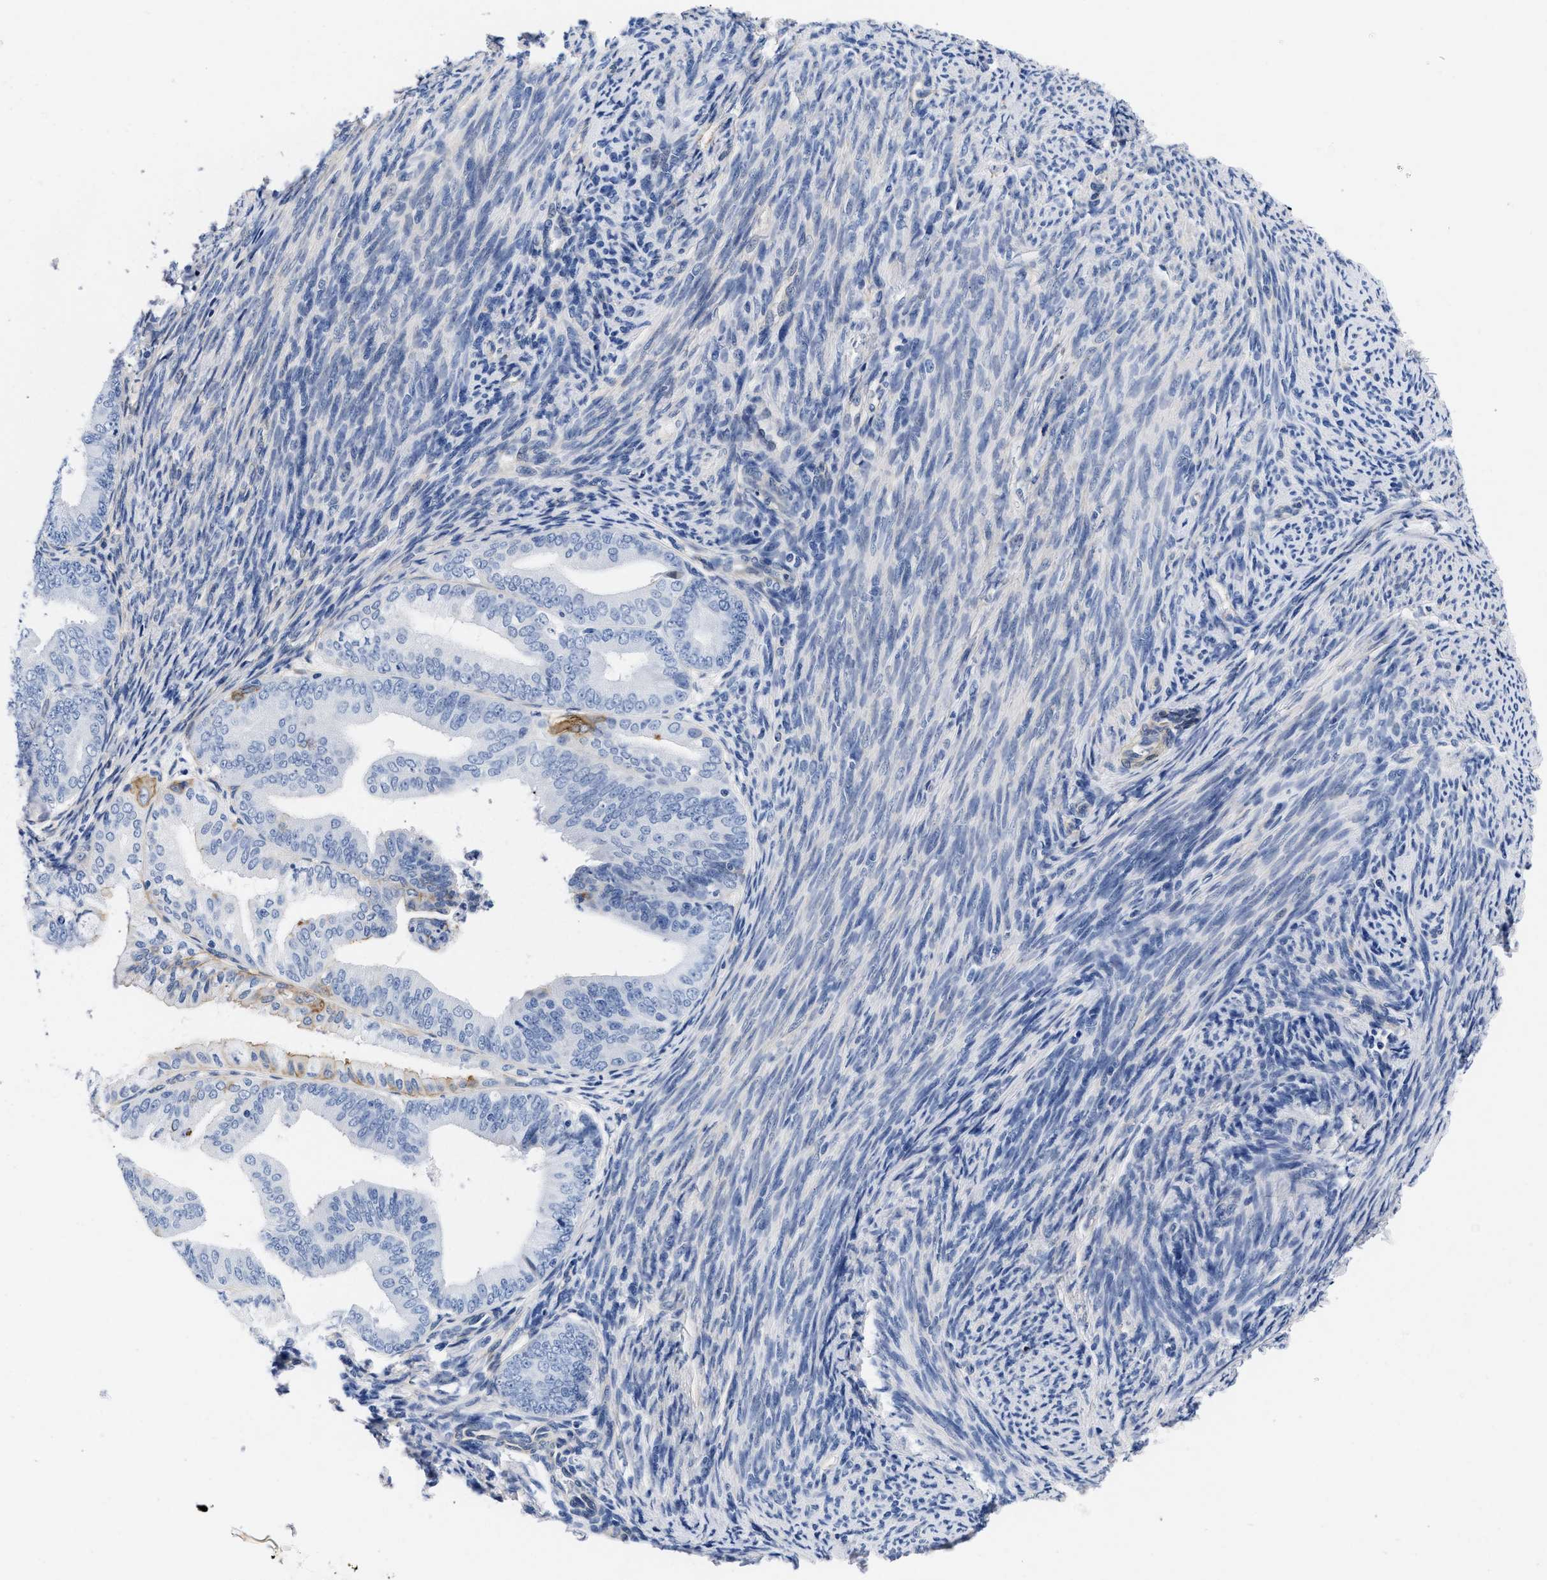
{"staining": {"intensity": "negative", "quantity": "none", "location": "none"}, "tissue": "endometrial cancer", "cell_type": "Tumor cells", "image_type": "cancer", "snomed": [{"axis": "morphology", "description": "Adenocarcinoma, NOS"}, {"axis": "topography", "description": "Endometrium"}], "caption": "High power microscopy photomicrograph of an immunohistochemistry image of endometrial adenocarcinoma, revealing no significant expression in tumor cells.", "gene": "TRIM29", "patient": {"sex": "female", "age": 63}}